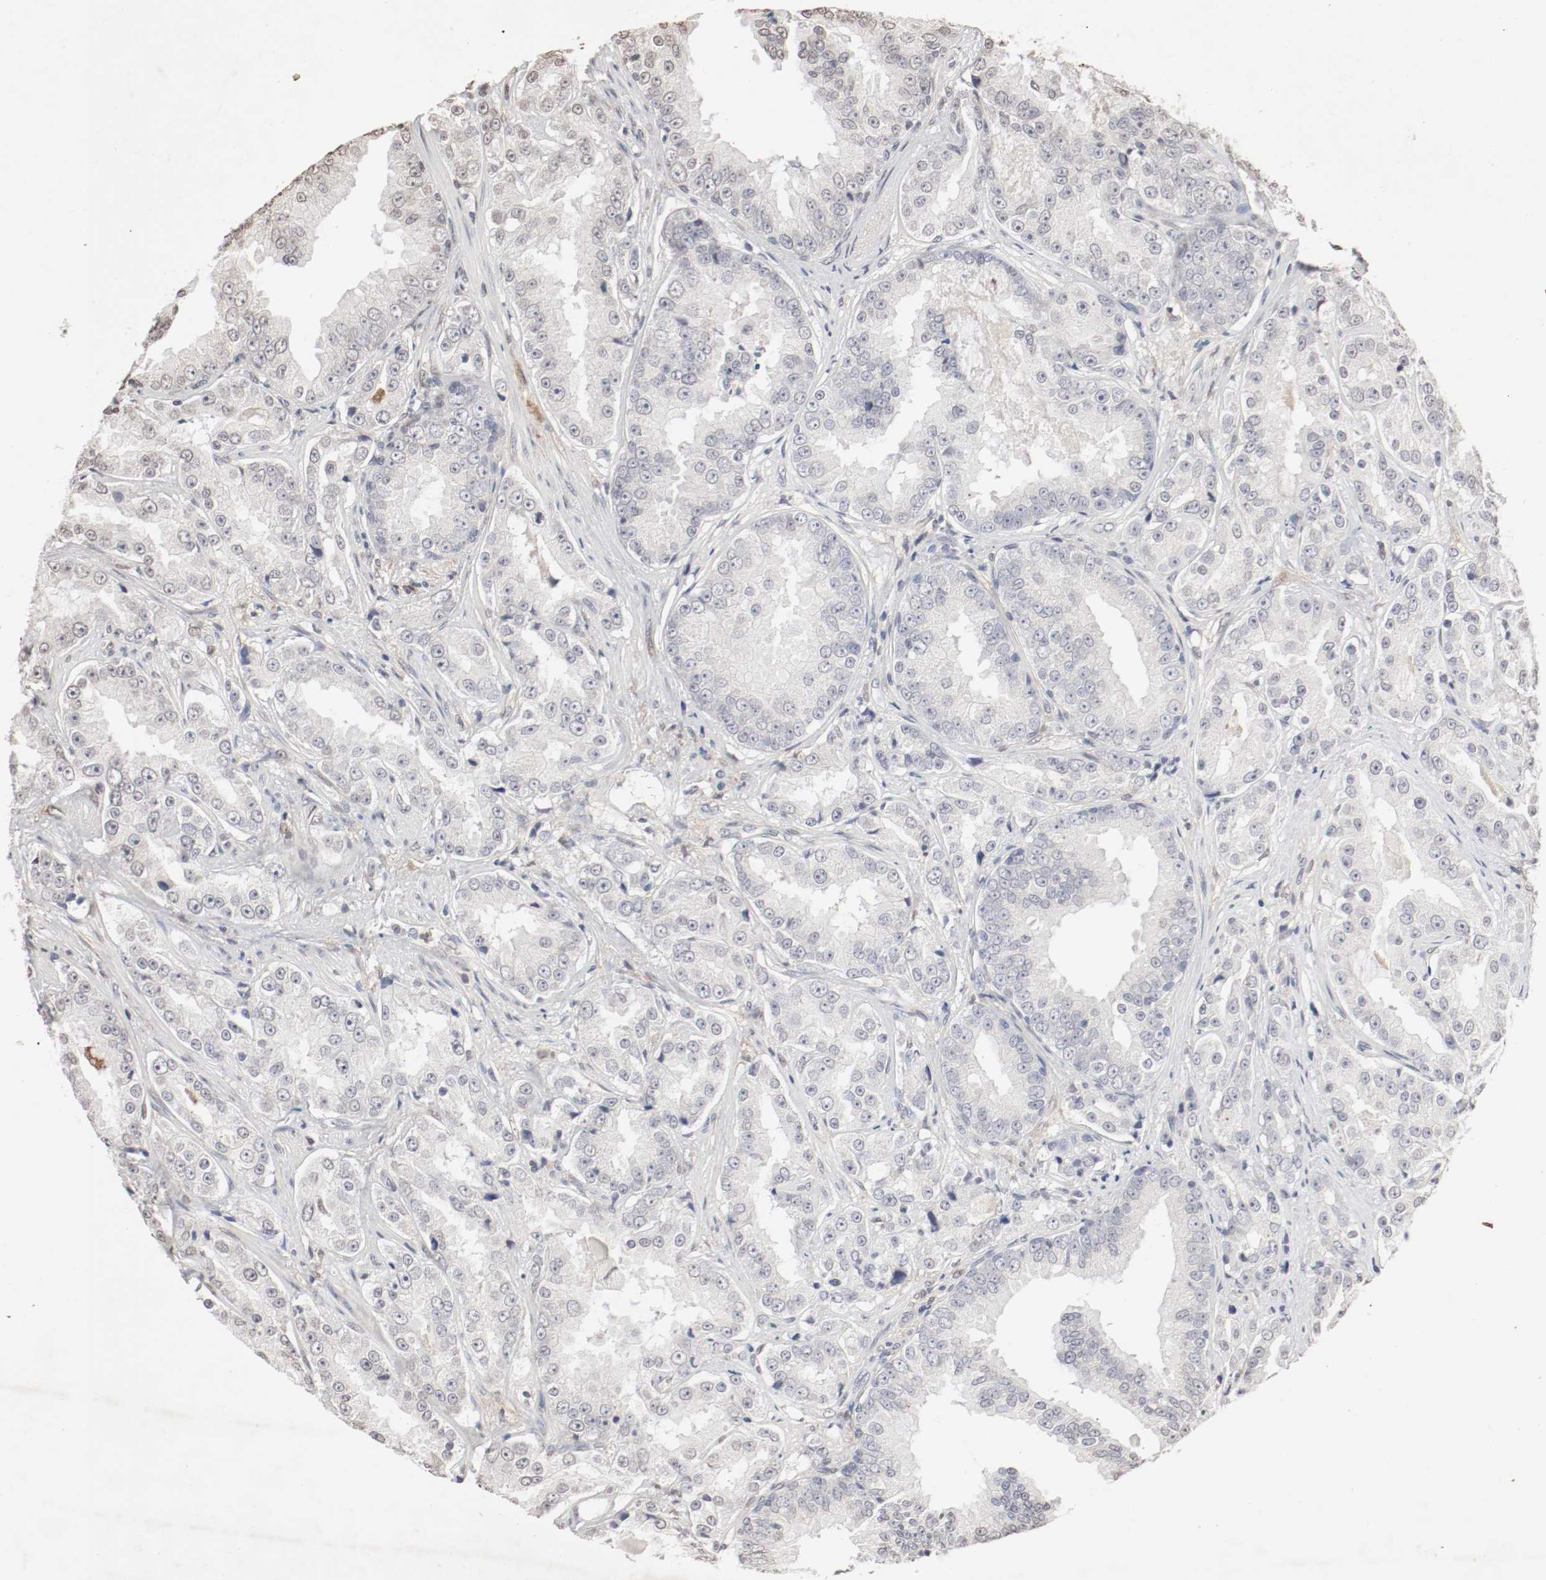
{"staining": {"intensity": "negative", "quantity": "none", "location": "none"}, "tissue": "prostate cancer", "cell_type": "Tumor cells", "image_type": "cancer", "snomed": [{"axis": "morphology", "description": "Adenocarcinoma, High grade"}, {"axis": "topography", "description": "Prostate"}], "caption": "This photomicrograph is of prostate cancer (high-grade adenocarcinoma) stained with immunohistochemistry to label a protein in brown with the nuclei are counter-stained blue. There is no positivity in tumor cells.", "gene": "WASL", "patient": {"sex": "male", "age": 73}}